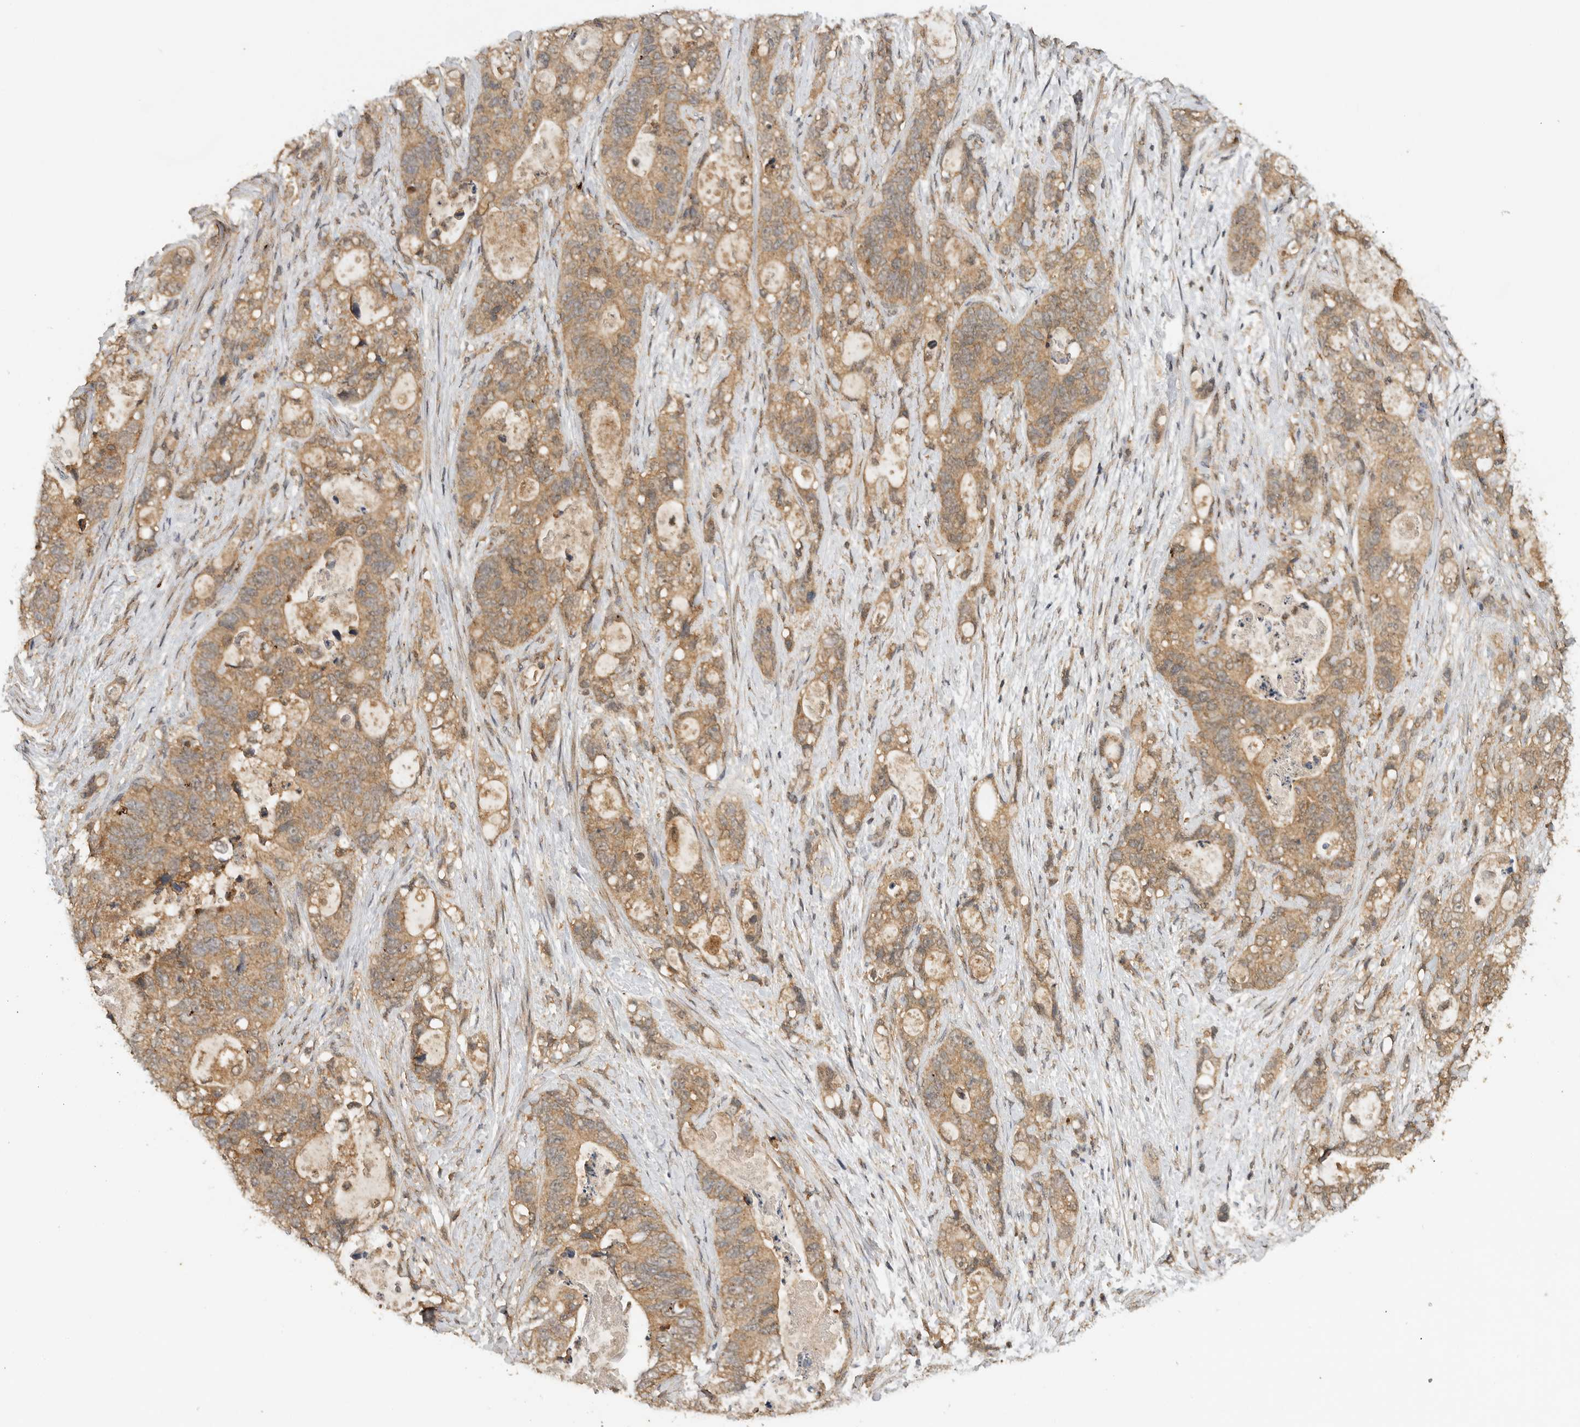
{"staining": {"intensity": "moderate", "quantity": ">75%", "location": "cytoplasmic/membranous"}, "tissue": "stomach cancer", "cell_type": "Tumor cells", "image_type": "cancer", "snomed": [{"axis": "morphology", "description": "Normal tissue, NOS"}, {"axis": "morphology", "description": "Adenocarcinoma, NOS"}, {"axis": "topography", "description": "Stomach"}], "caption": "Immunohistochemistry (IHC) histopathology image of neoplastic tissue: human adenocarcinoma (stomach) stained using immunohistochemistry exhibits medium levels of moderate protein expression localized specifically in the cytoplasmic/membranous of tumor cells, appearing as a cytoplasmic/membranous brown color.", "gene": "ICOSLG", "patient": {"sex": "female", "age": 89}}